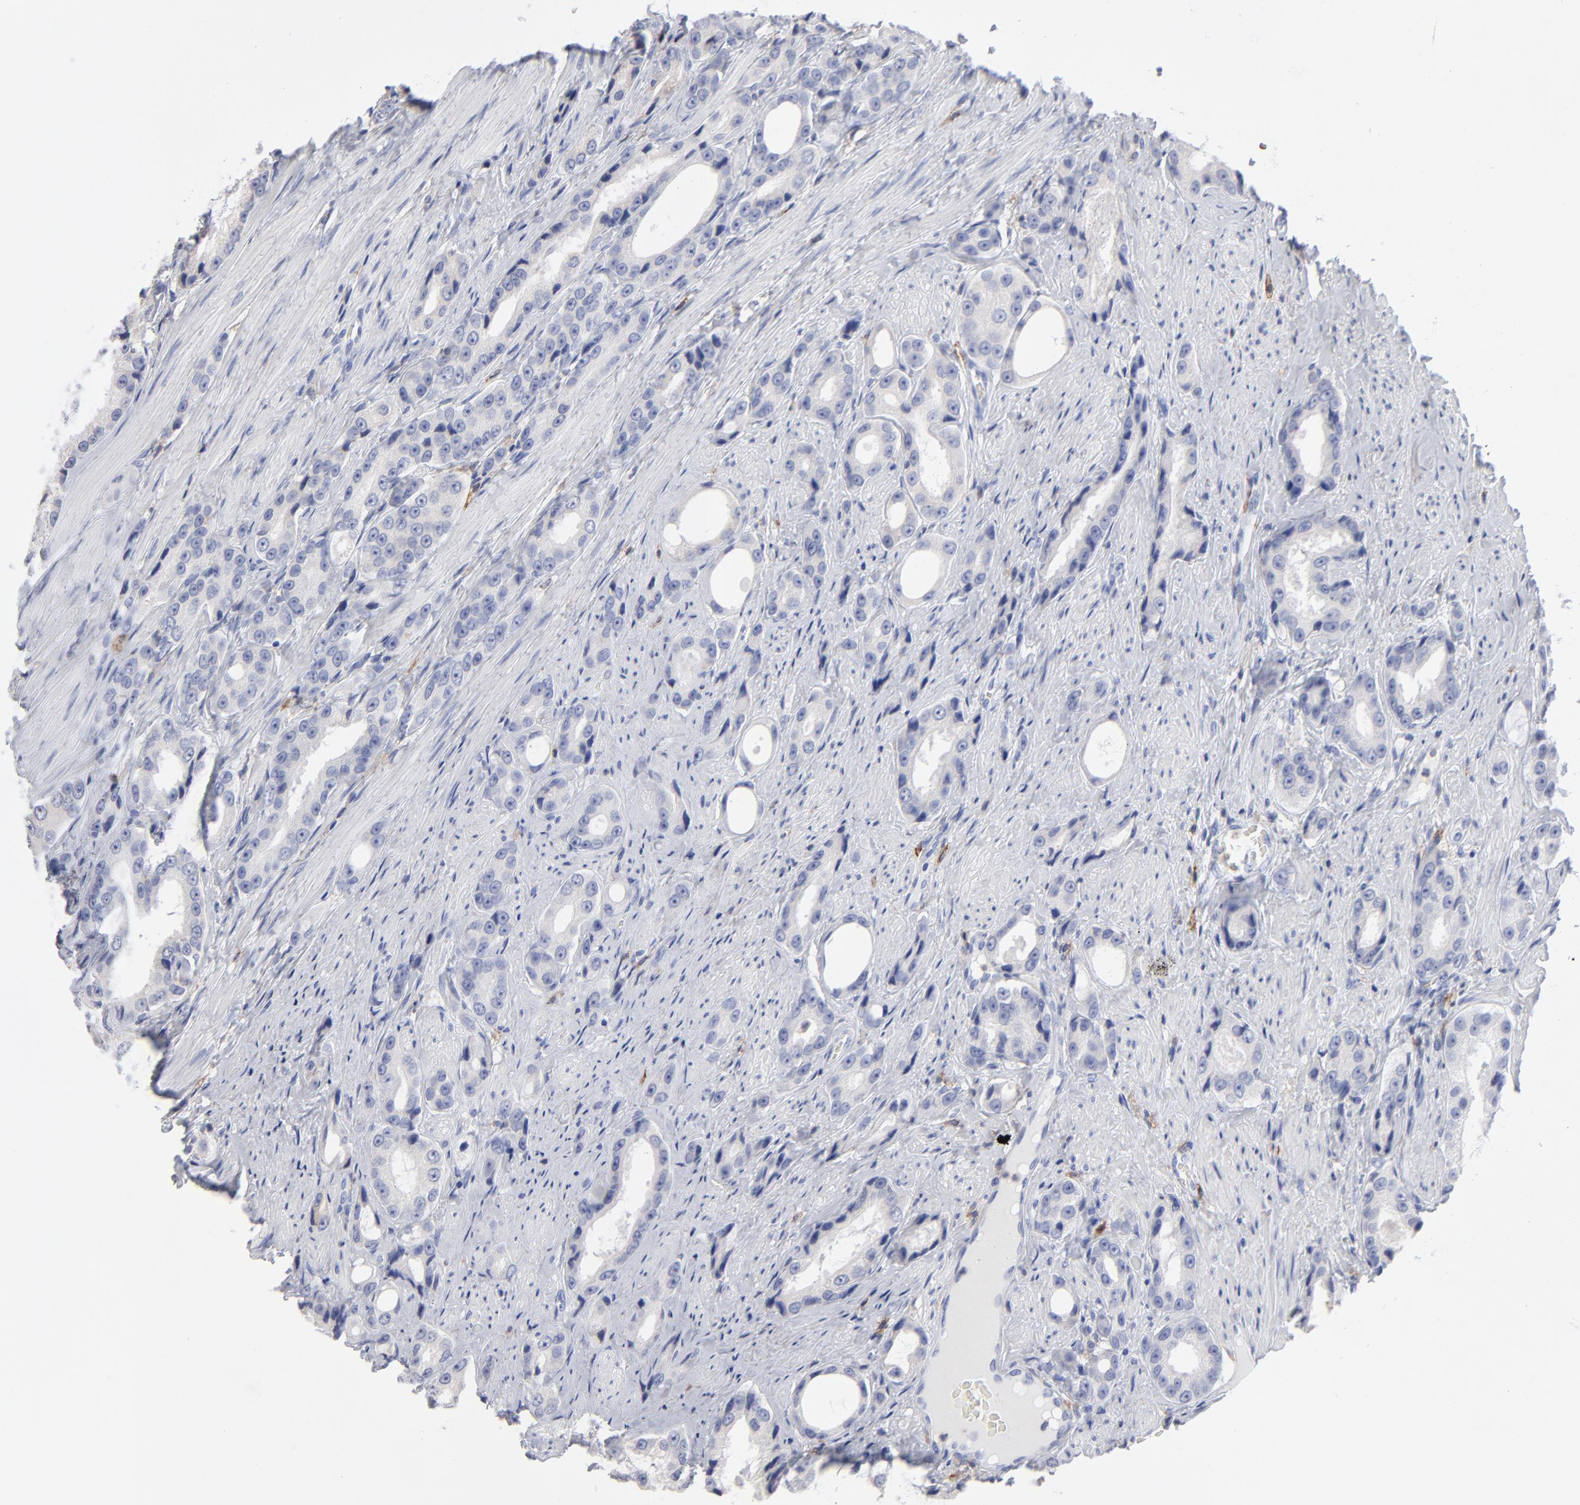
{"staining": {"intensity": "negative", "quantity": "none", "location": "none"}, "tissue": "prostate cancer", "cell_type": "Tumor cells", "image_type": "cancer", "snomed": [{"axis": "morphology", "description": "Adenocarcinoma, Medium grade"}, {"axis": "topography", "description": "Prostate"}], "caption": "This micrograph is of prostate cancer (adenocarcinoma (medium-grade)) stained with immunohistochemistry to label a protein in brown with the nuclei are counter-stained blue. There is no positivity in tumor cells.", "gene": "LAT2", "patient": {"sex": "male", "age": 60}}